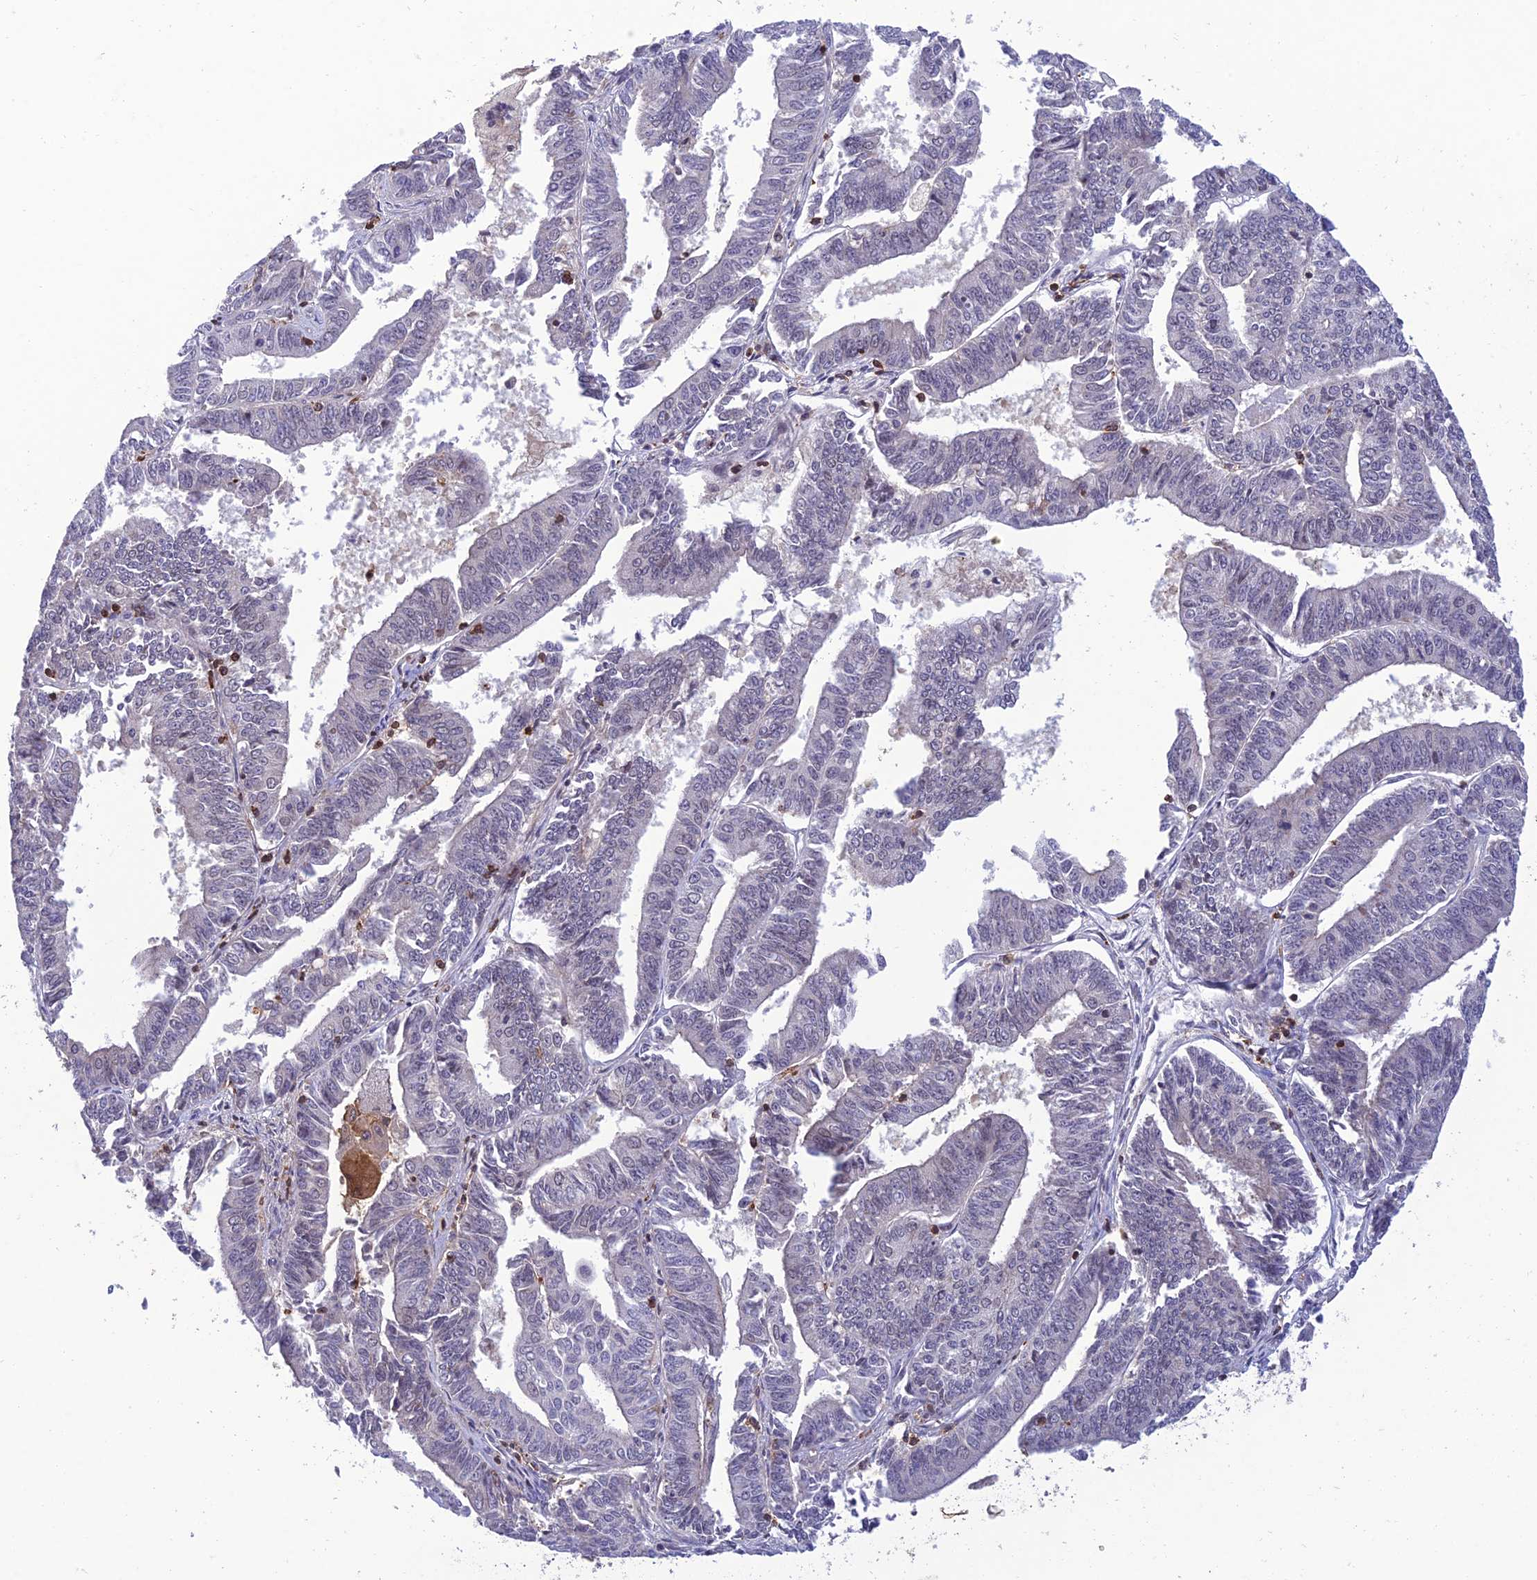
{"staining": {"intensity": "moderate", "quantity": "<25%", "location": "cytoplasmic/membranous"}, "tissue": "endometrial cancer", "cell_type": "Tumor cells", "image_type": "cancer", "snomed": [{"axis": "morphology", "description": "Adenocarcinoma, NOS"}, {"axis": "topography", "description": "Endometrium"}], "caption": "The immunohistochemical stain shows moderate cytoplasmic/membranous positivity in tumor cells of endometrial adenocarcinoma tissue.", "gene": "FAM76A", "patient": {"sex": "female", "age": 73}}